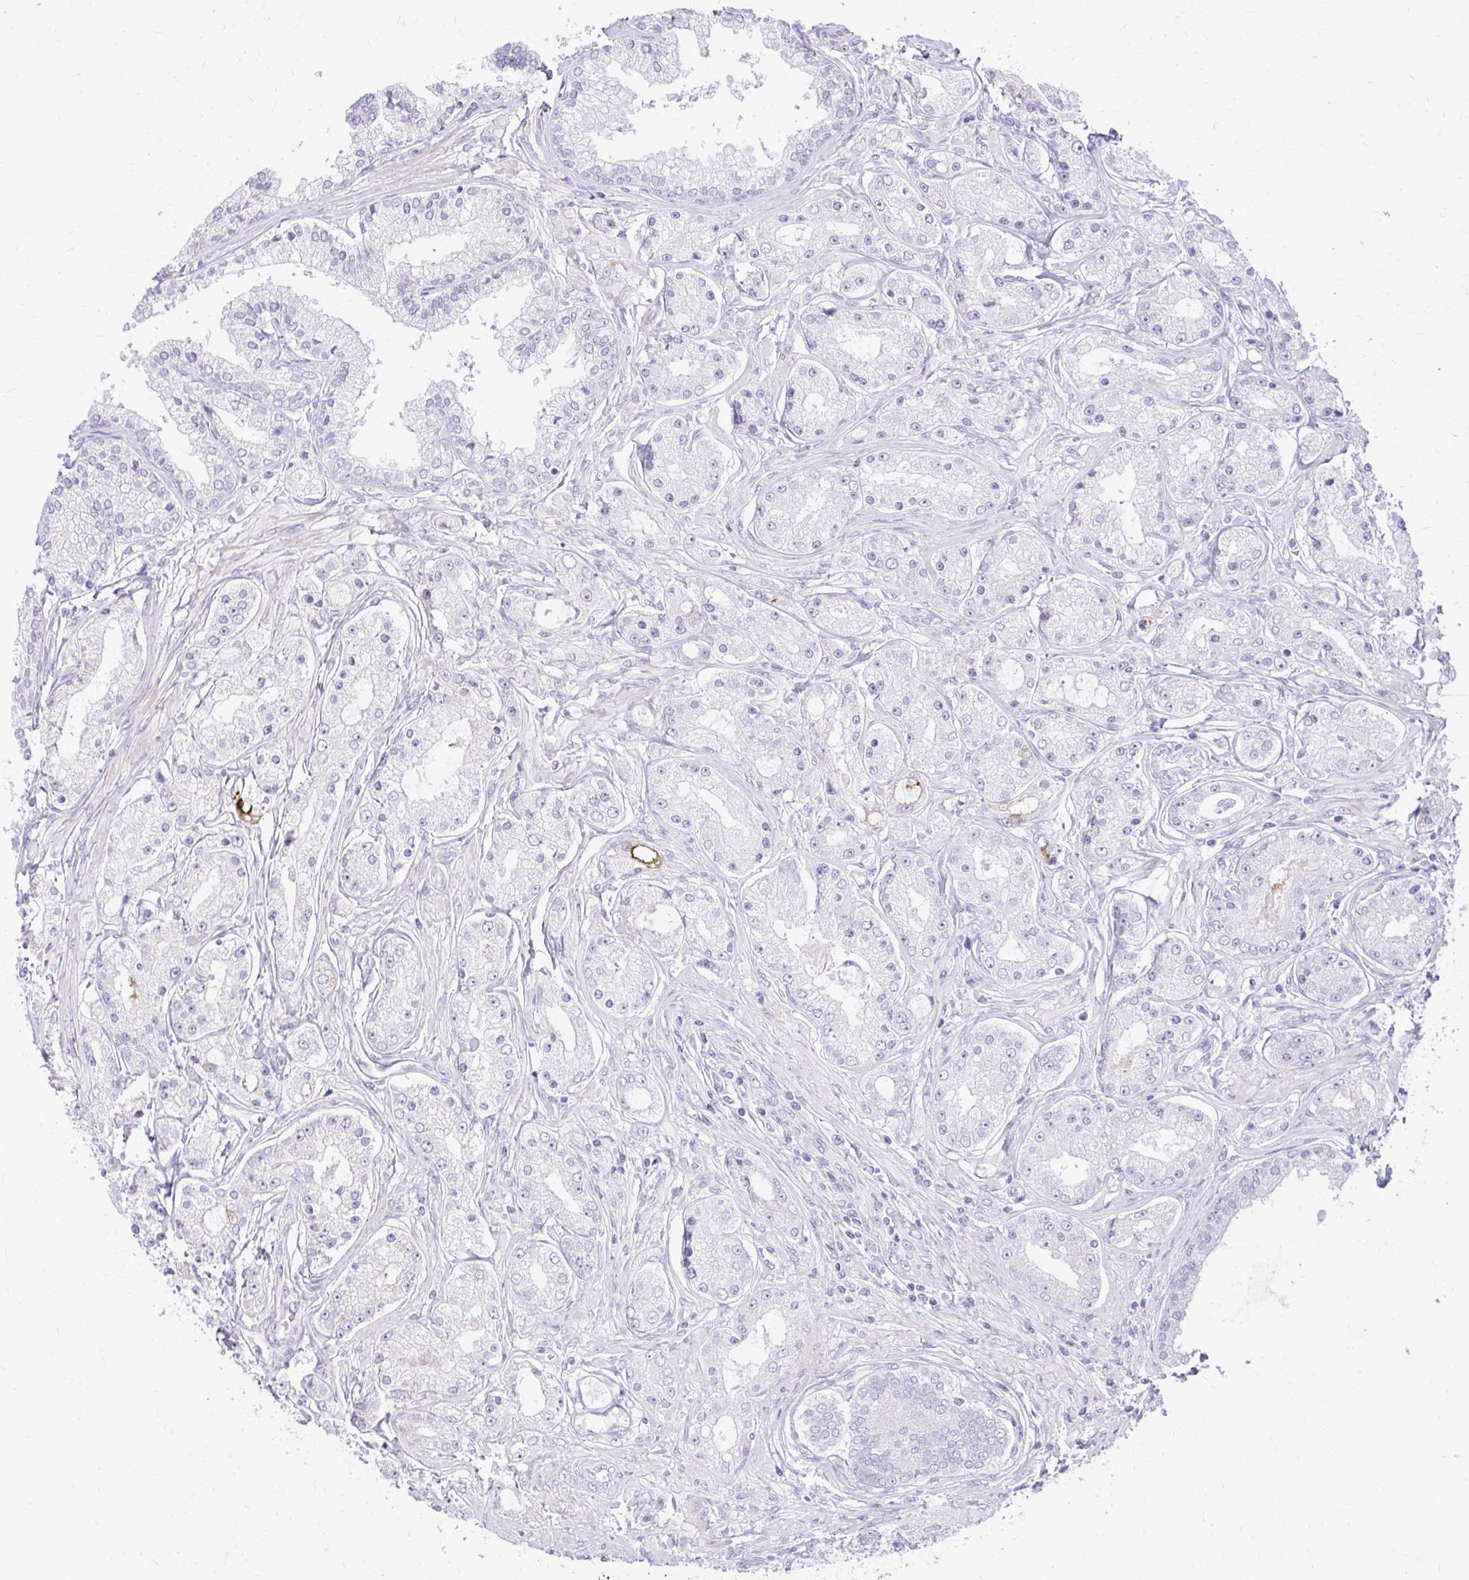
{"staining": {"intensity": "negative", "quantity": "none", "location": "none"}, "tissue": "prostate cancer", "cell_type": "Tumor cells", "image_type": "cancer", "snomed": [{"axis": "morphology", "description": "Adenocarcinoma, High grade"}, {"axis": "topography", "description": "Prostate"}], "caption": "Immunohistochemical staining of prostate cancer displays no significant positivity in tumor cells. Brightfield microscopy of immunohistochemistry (IHC) stained with DAB (brown) and hematoxylin (blue), captured at high magnification.", "gene": "DLX4", "patient": {"sex": "male", "age": 66}}